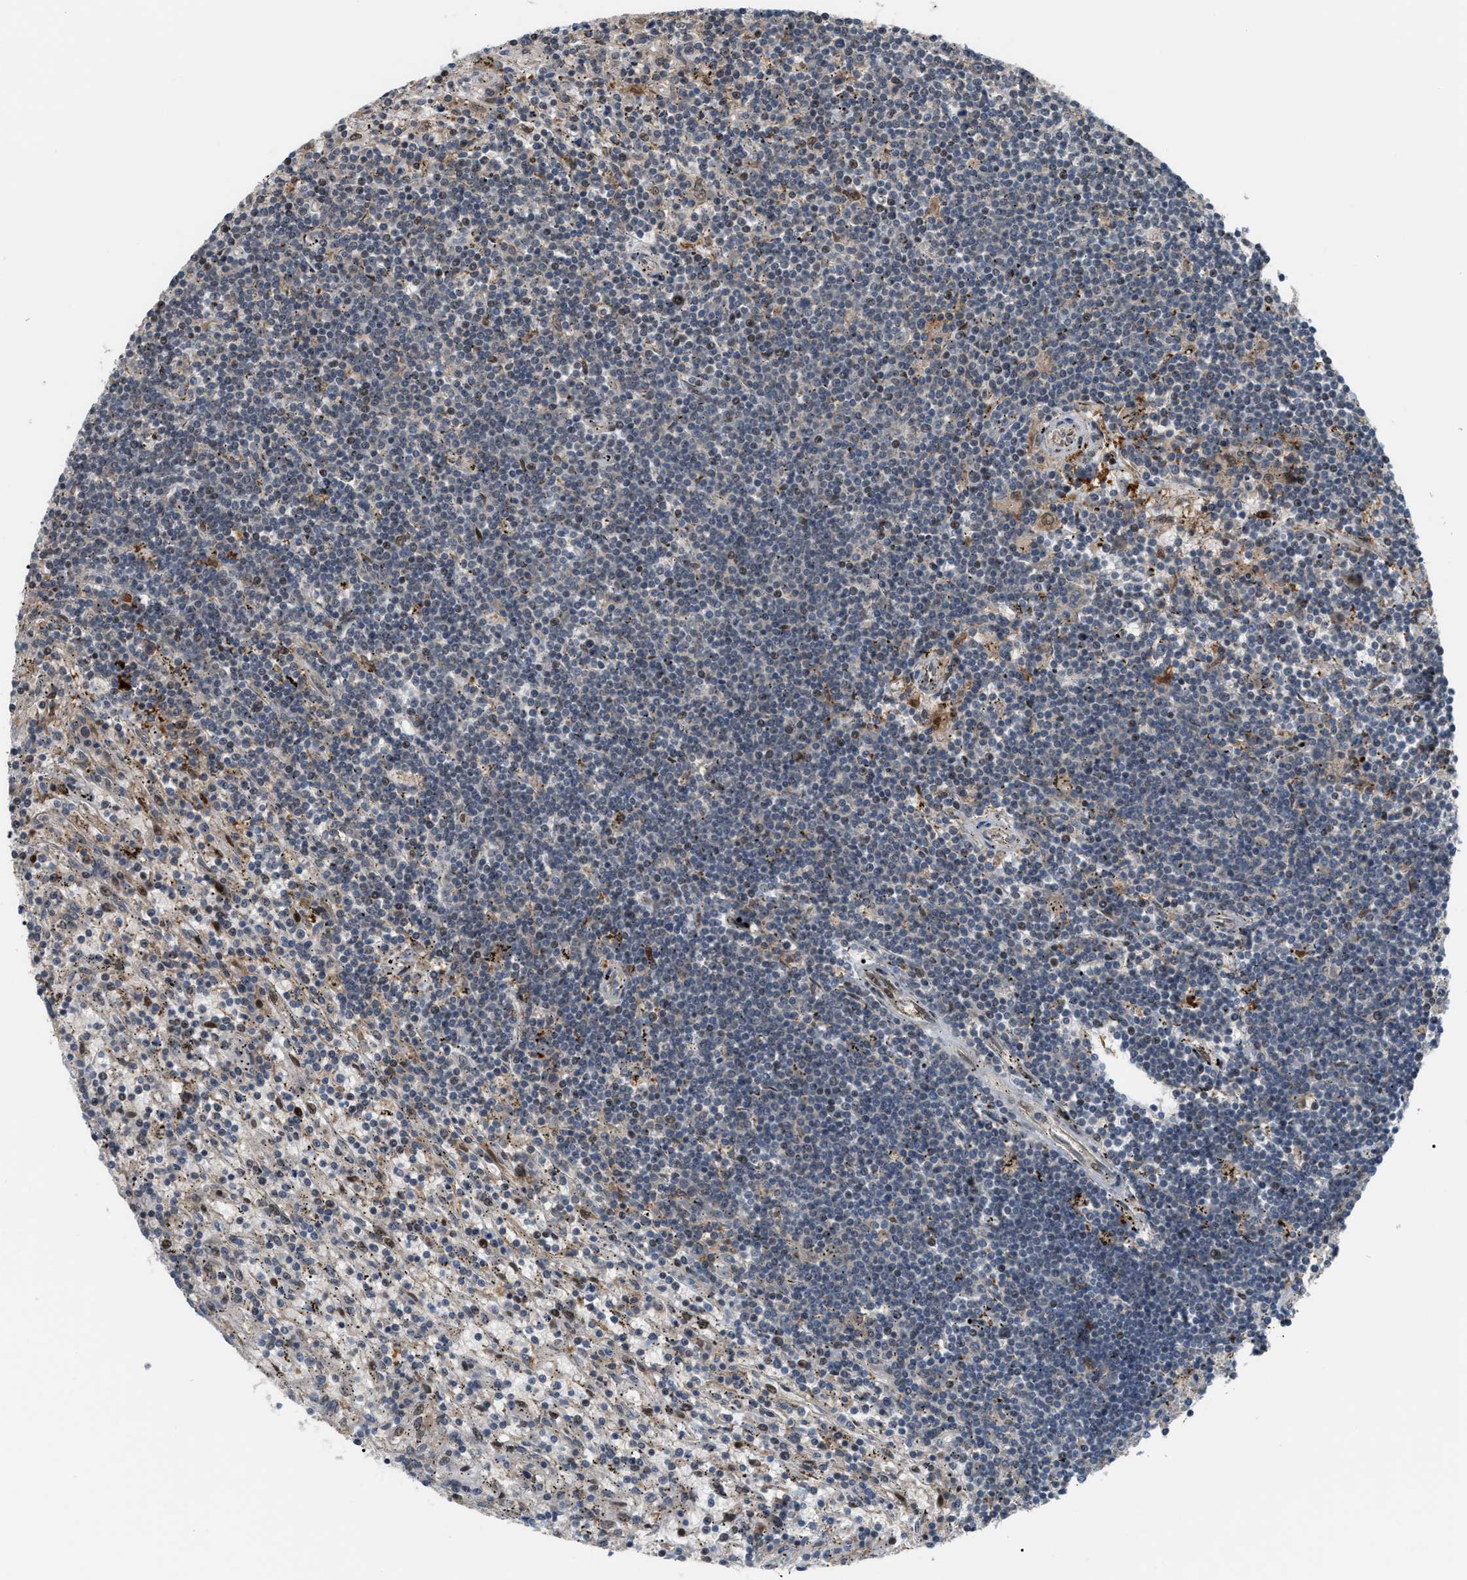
{"staining": {"intensity": "weak", "quantity": "<25%", "location": "nuclear"}, "tissue": "lymphoma", "cell_type": "Tumor cells", "image_type": "cancer", "snomed": [{"axis": "morphology", "description": "Malignant lymphoma, non-Hodgkin's type, Low grade"}, {"axis": "topography", "description": "Spleen"}], "caption": "Tumor cells are negative for brown protein staining in malignant lymphoma, non-Hodgkin's type (low-grade).", "gene": "RFFL", "patient": {"sex": "male", "age": 76}}